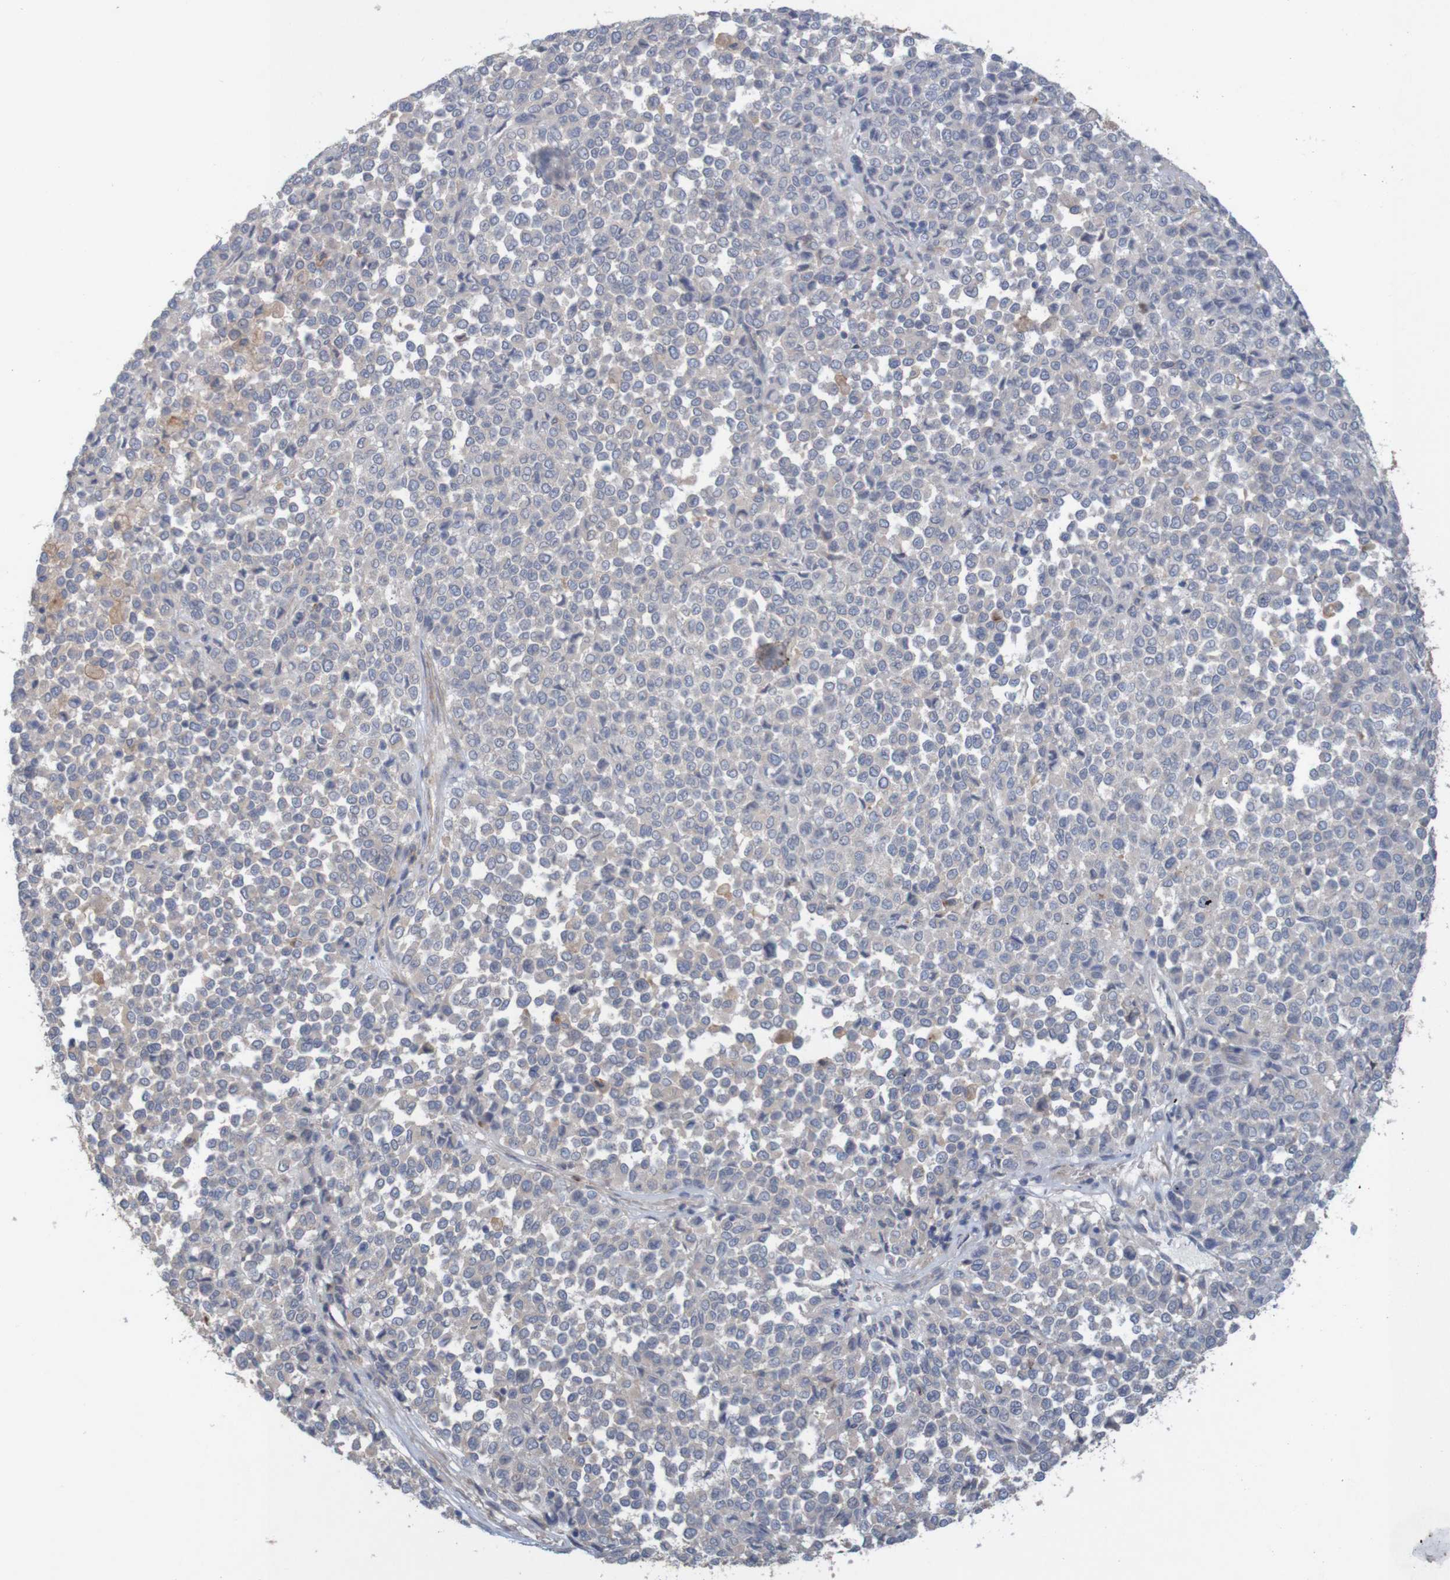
{"staining": {"intensity": "negative", "quantity": "none", "location": "none"}, "tissue": "melanoma", "cell_type": "Tumor cells", "image_type": "cancer", "snomed": [{"axis": "morphology", "description": "Malignant melanoma, Metastatic site"}, {"axis": "topography", "description": "Pancreas"}], "caption": "Tumor cells show no significant protein staining in malignant melanoma (metastatic site).", "gene": "KRT23", "patient": {"sex": "female", "age": 30}}